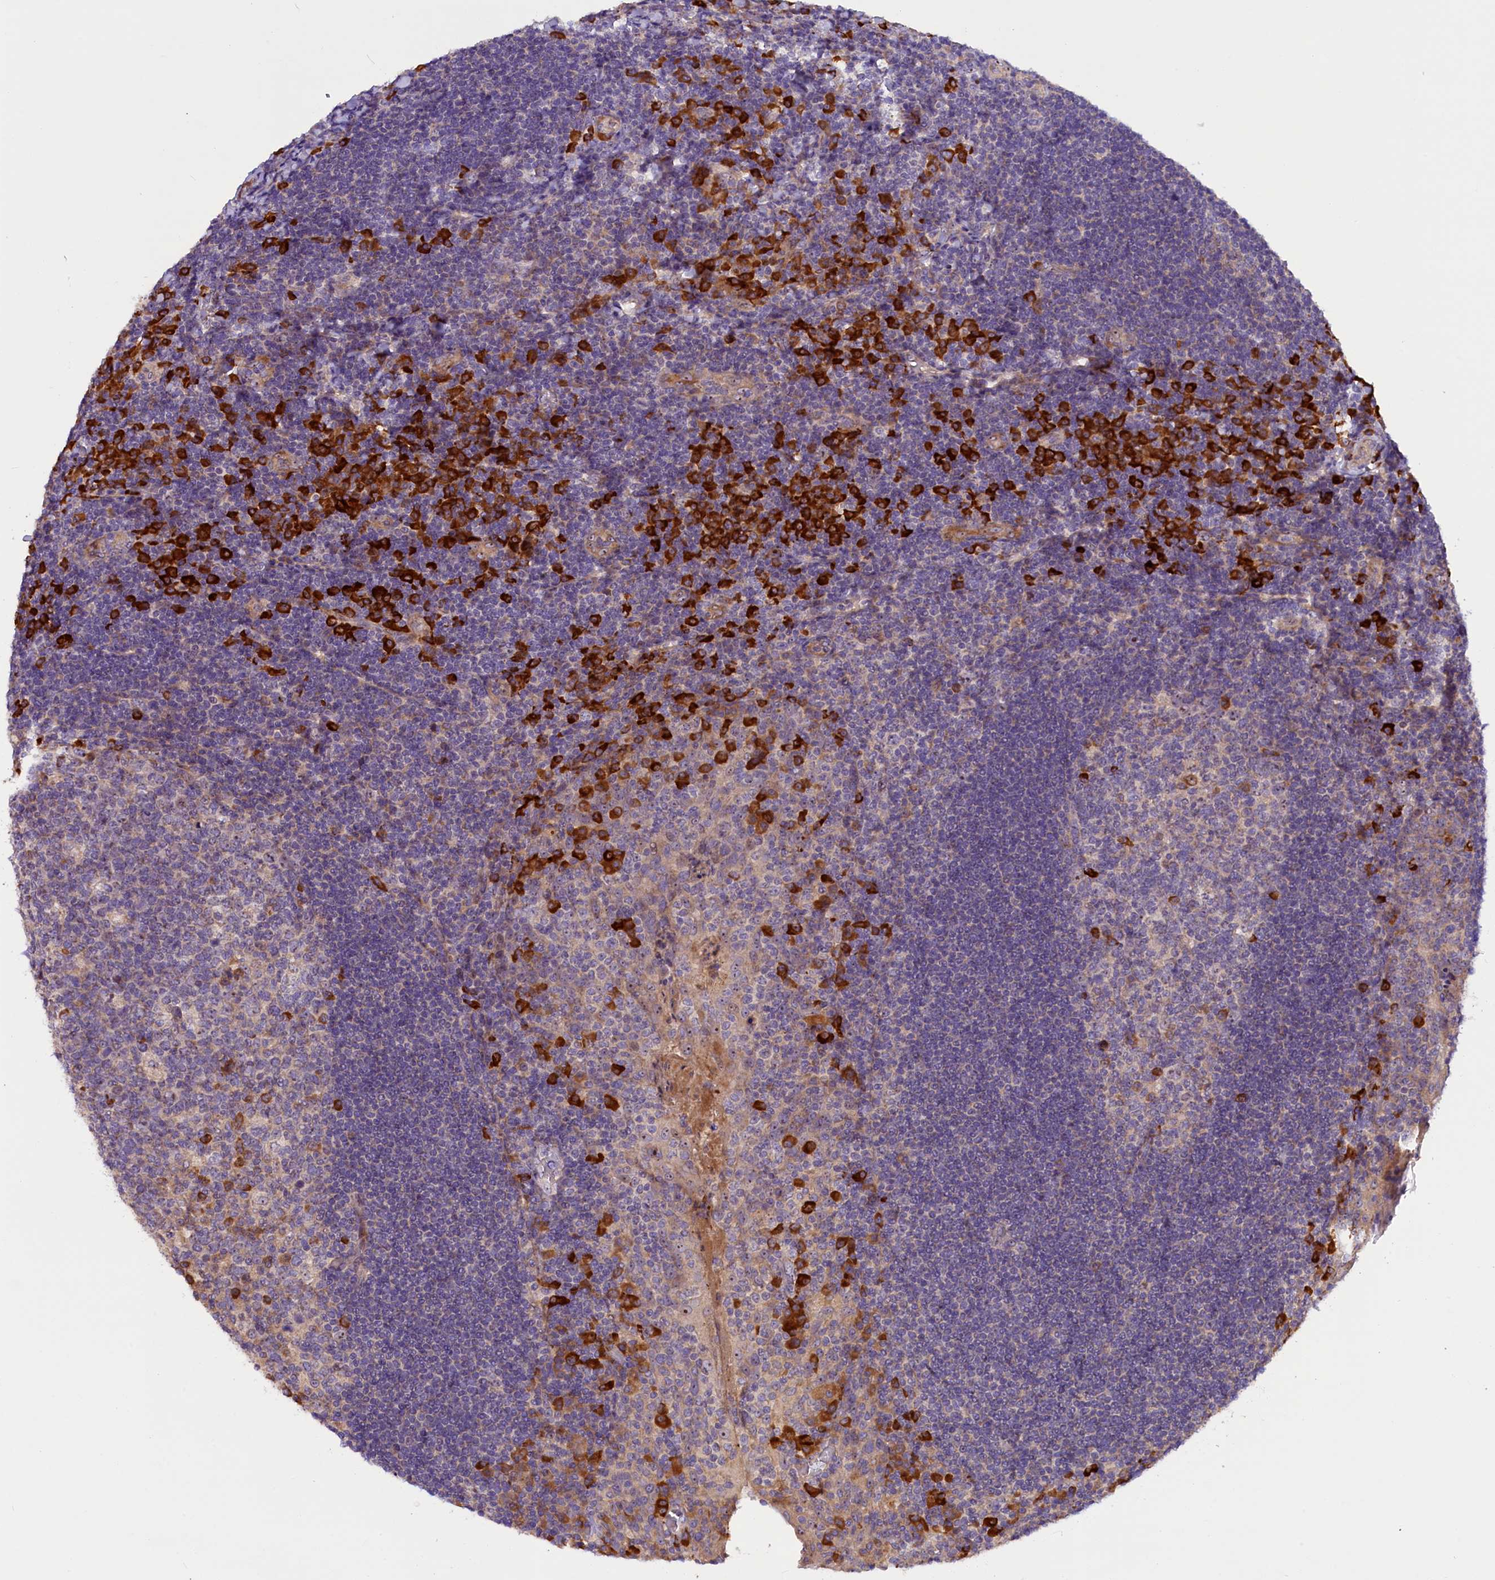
{"staining": {"intensity": "strong", "quantity": "<25%", "location": "cytoplasmic/membranous"}, "tissue": "tonsil", "cell_type": "Germinal center cells", "image_type": "normal", "snomed": [{"axis": "morphology", "description": "Normal tissue, NOS"}, {"axis": "topography", "description": "Tonsil"}], "caption": "Immunohistochemistry photomicrograph of benign tonsil: tonsil stained using IHC shows medium levels of strong protein expression localized specifically in the cytoplasmic/membranous of germinal center cells, appearing as a cytoplasmic/membranous brown color.", "gene": "FRY", "patient": {"sex": "male", "age": 17}}